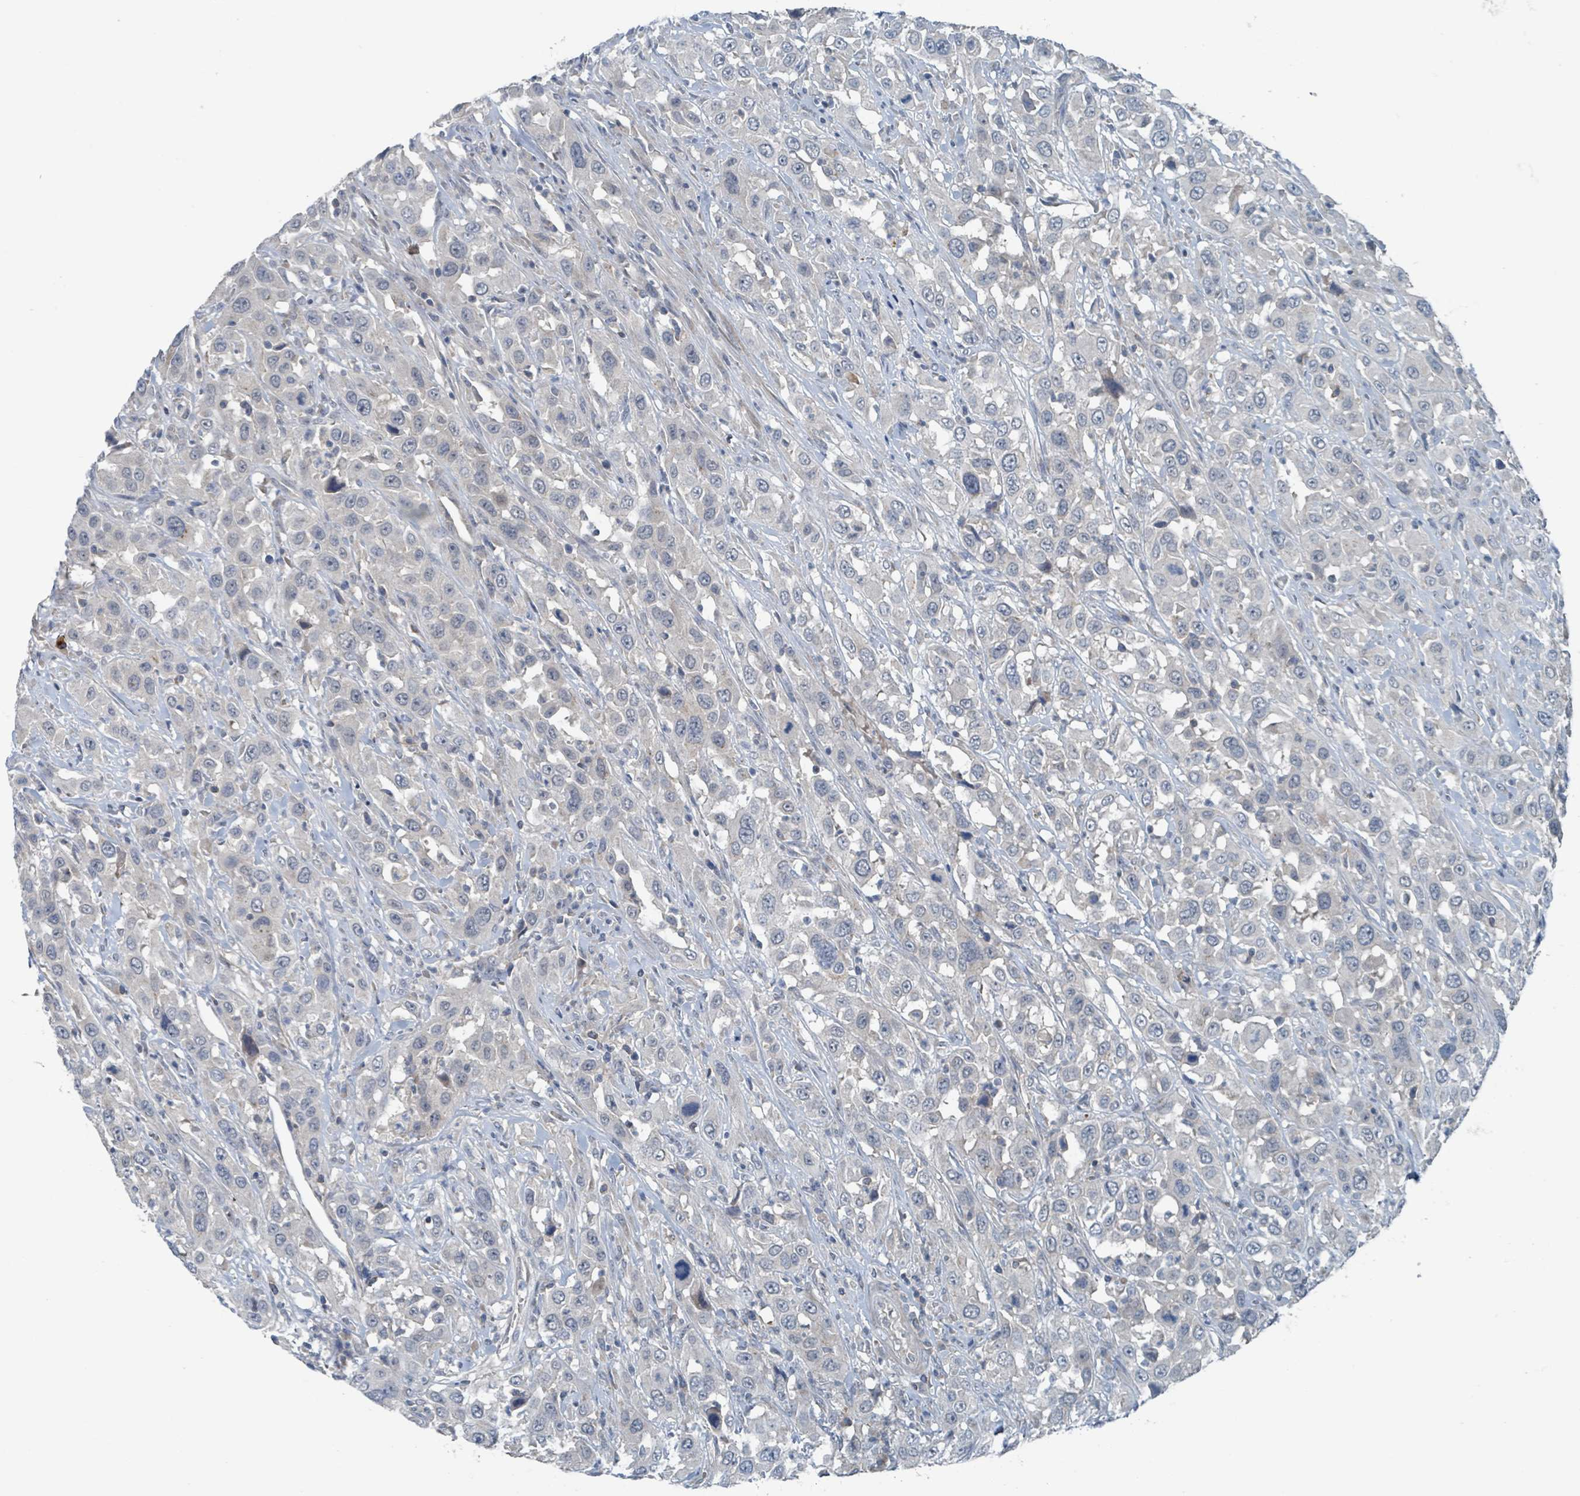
{"staining": {"intensity": "negative", "quantity": "none", "location": "none"}, "tissue": "urothelial cancer", "cell_type": "Tumor cells", "image_type": "cancer", "snomed": [{"axis": "morphology", "description": "Urothelial carcinoma, High grade"}, {"axis": "topography", "description": "Urinary bladder"}], "caption": "Protein analysis of urothelial cancer demonstrates no significant staining in tumor cells.", "gene": "ACBD4", "patient": {"sex": "male", "age": 61}}